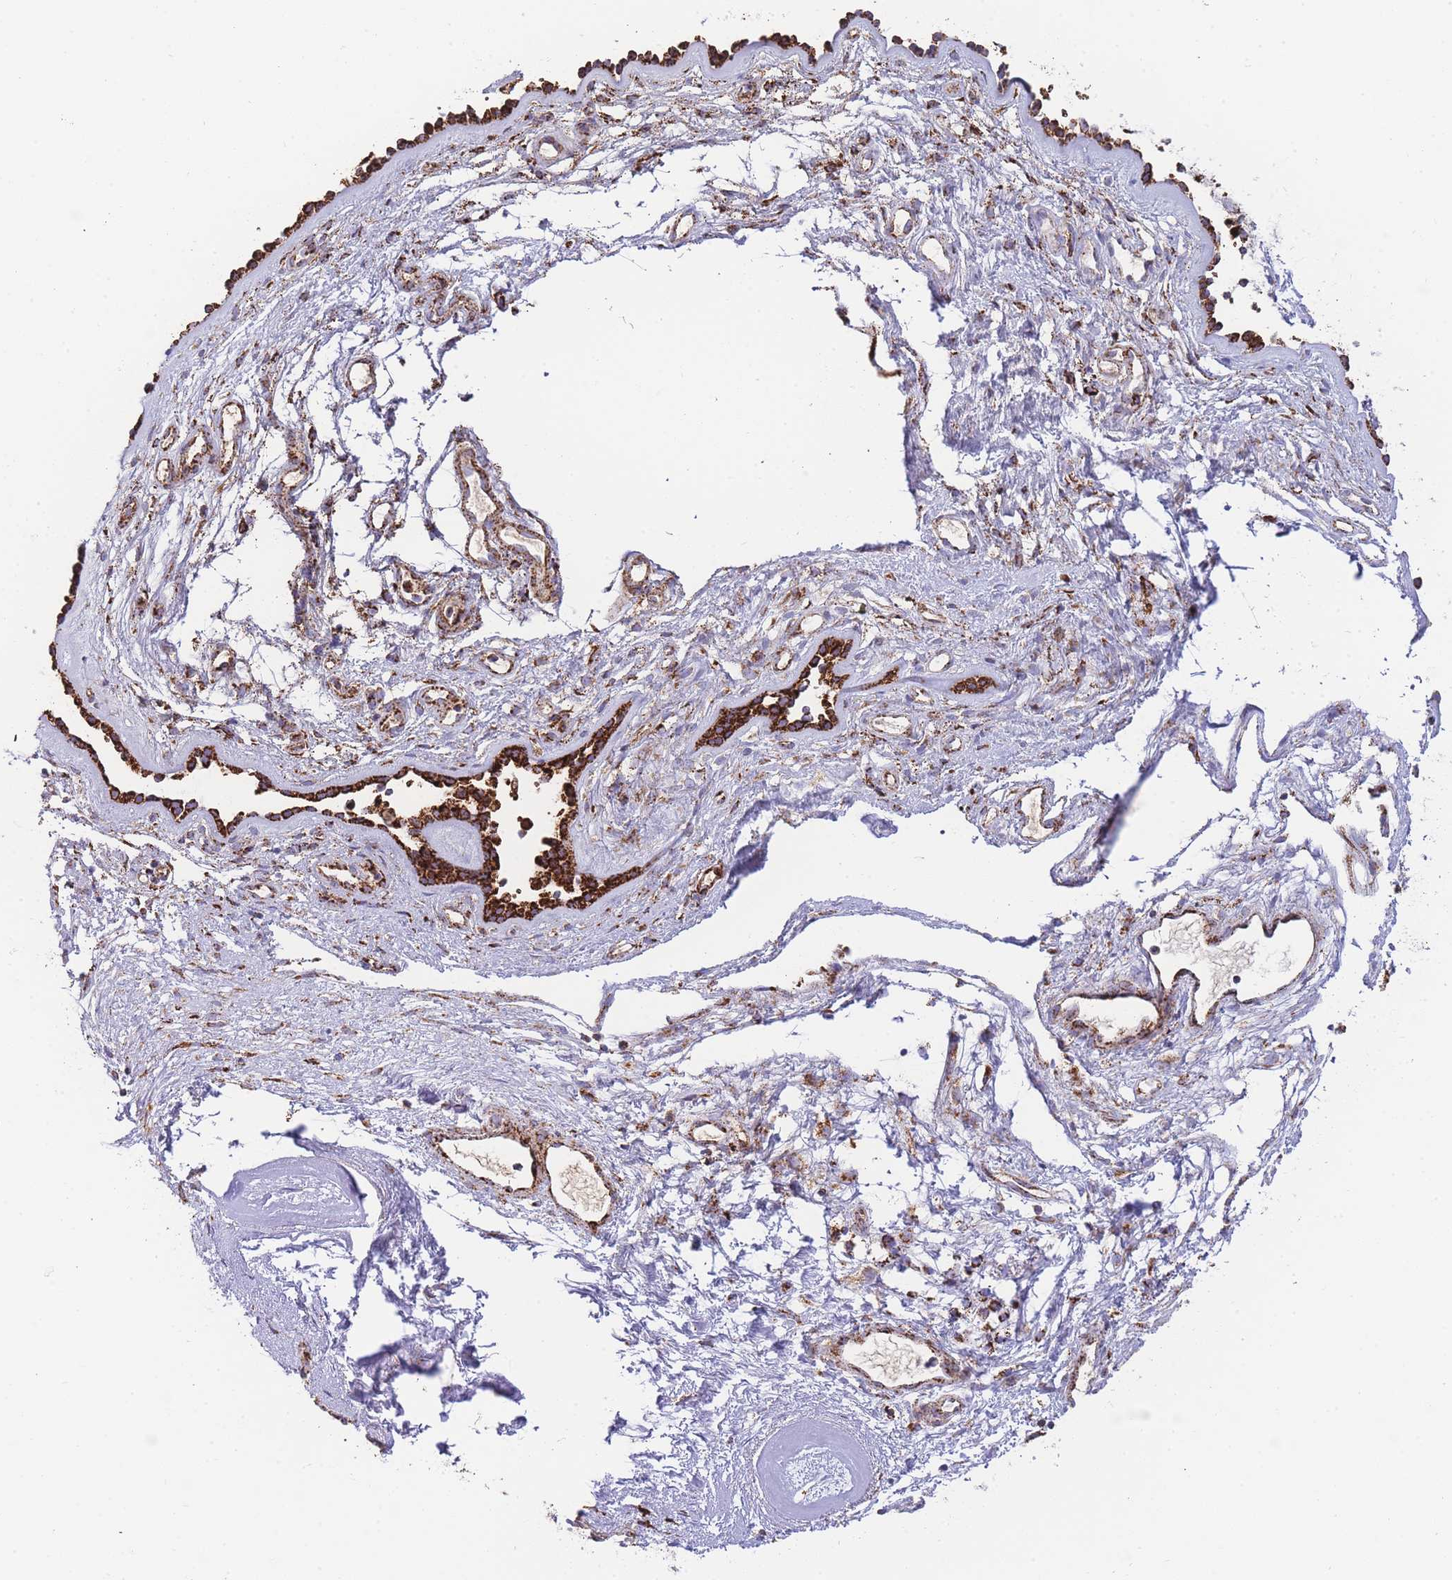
{"staining": {"intensity": "strong", "quantity": ">75%", "location": "cytoplasmic/membranous"}, "tissue": "nasopharynx", "cell_type": "Respiratory epithelial cells", "image_type": "normal", "snomed": [{"axis": "morphology", "description": "Normal tissue, NOS"}, {"axis": "topography", "description": "Nasopharynx"}], "caption": "An image showing strong cytoplasmic/membranous expression in approximately >75% of respiratory epithelial cells in unremarkable nasopharynx, as visualized by brown immunohistochemical staining.", "gene": "GSTM1", "patient": {"sex": "male", "age": 82}}